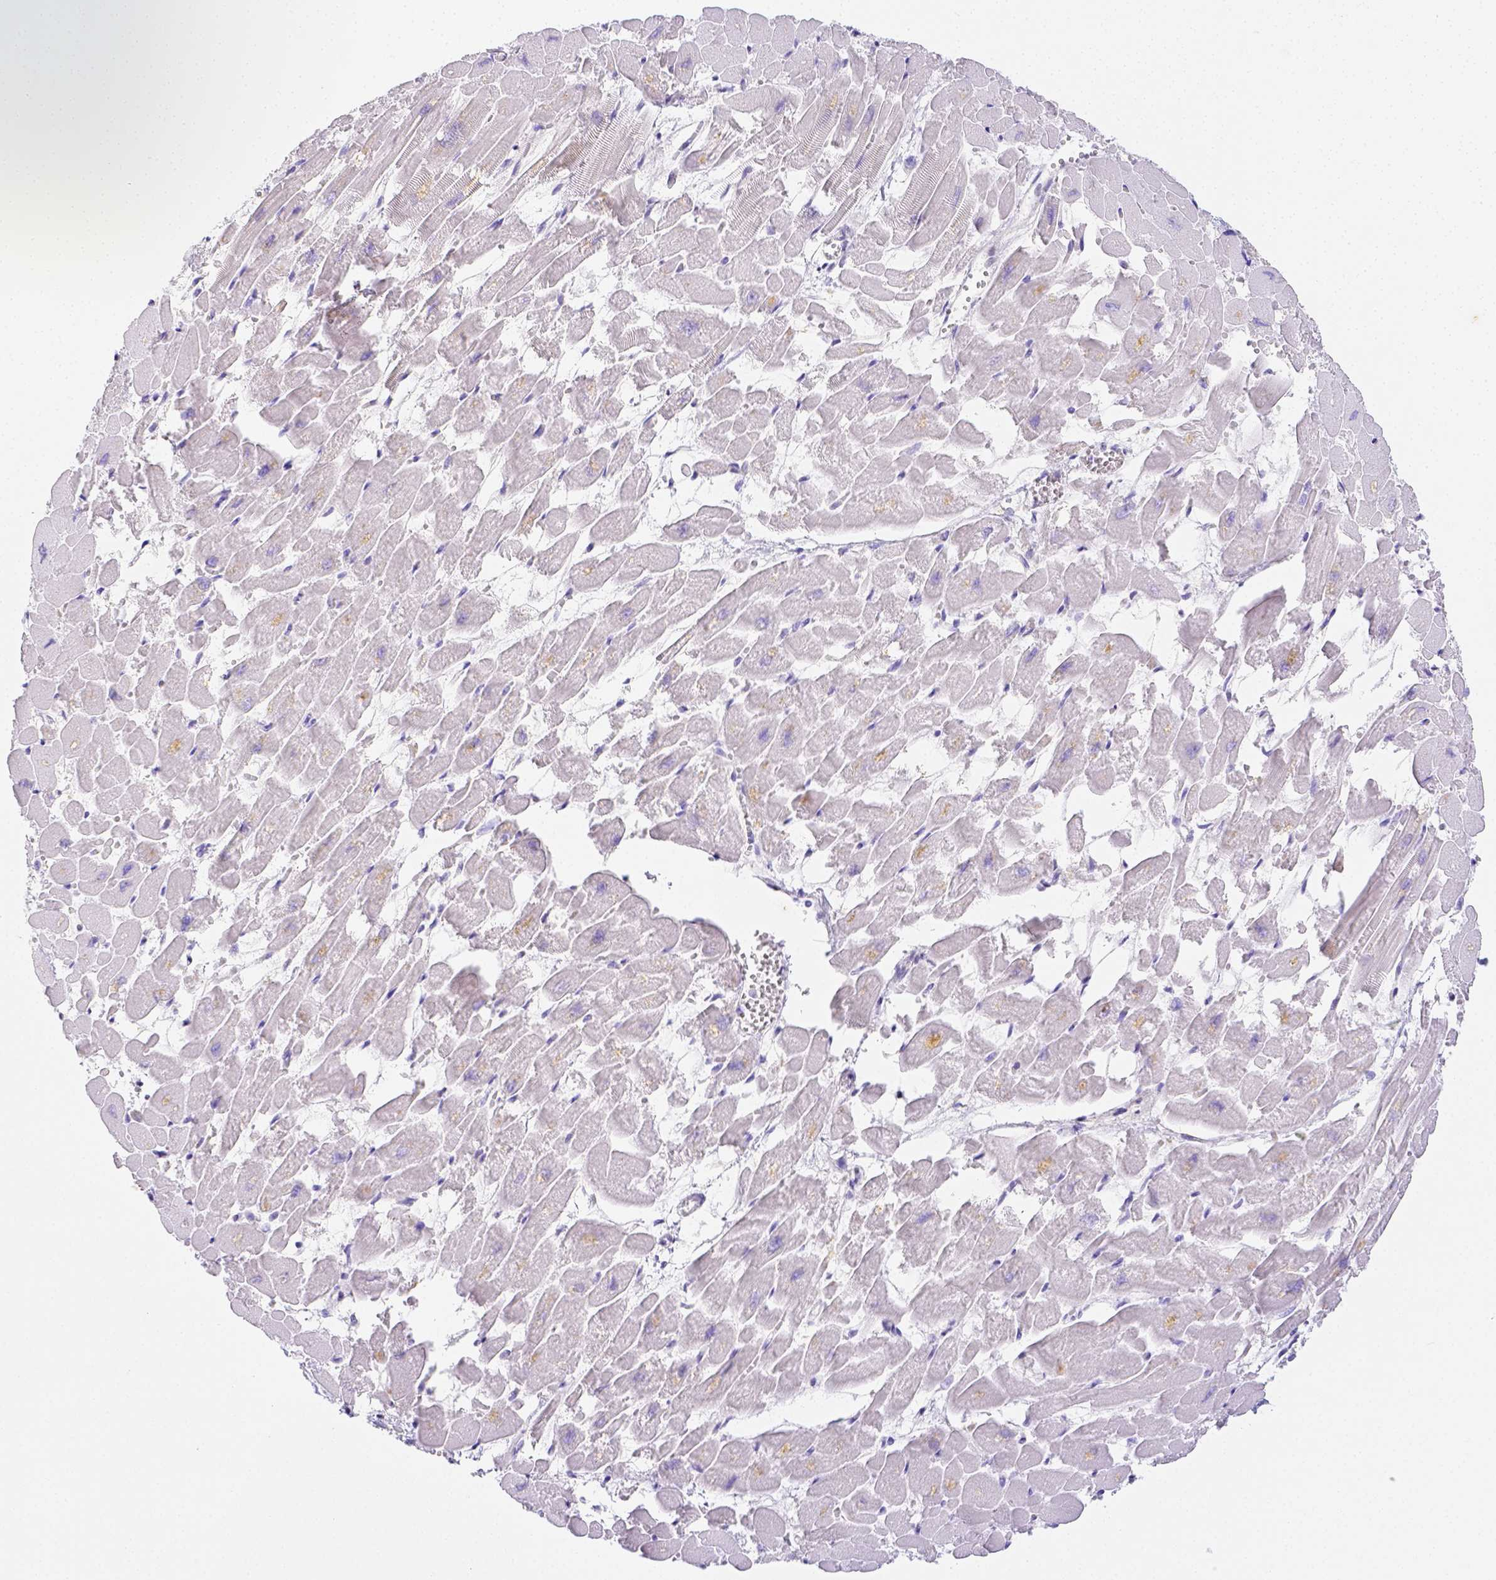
{"staining": {"intensity": "negative", "quantity": "none", "location": "none"}, "tissue": "heart muscle", "cell_type": "Cardiomyocytes", "image_type": "normal", "snomed": [{"axis": "morphology", "description": "Normal tissue, NOS"}, {"axis": "topography", "description": "Heart"}], "caption": "The image reveals no significant positivity in cardiomyocytes of heart muscle.", "gene": "ARHGAP36", "patient": {"sex": "female", "age": 52}}